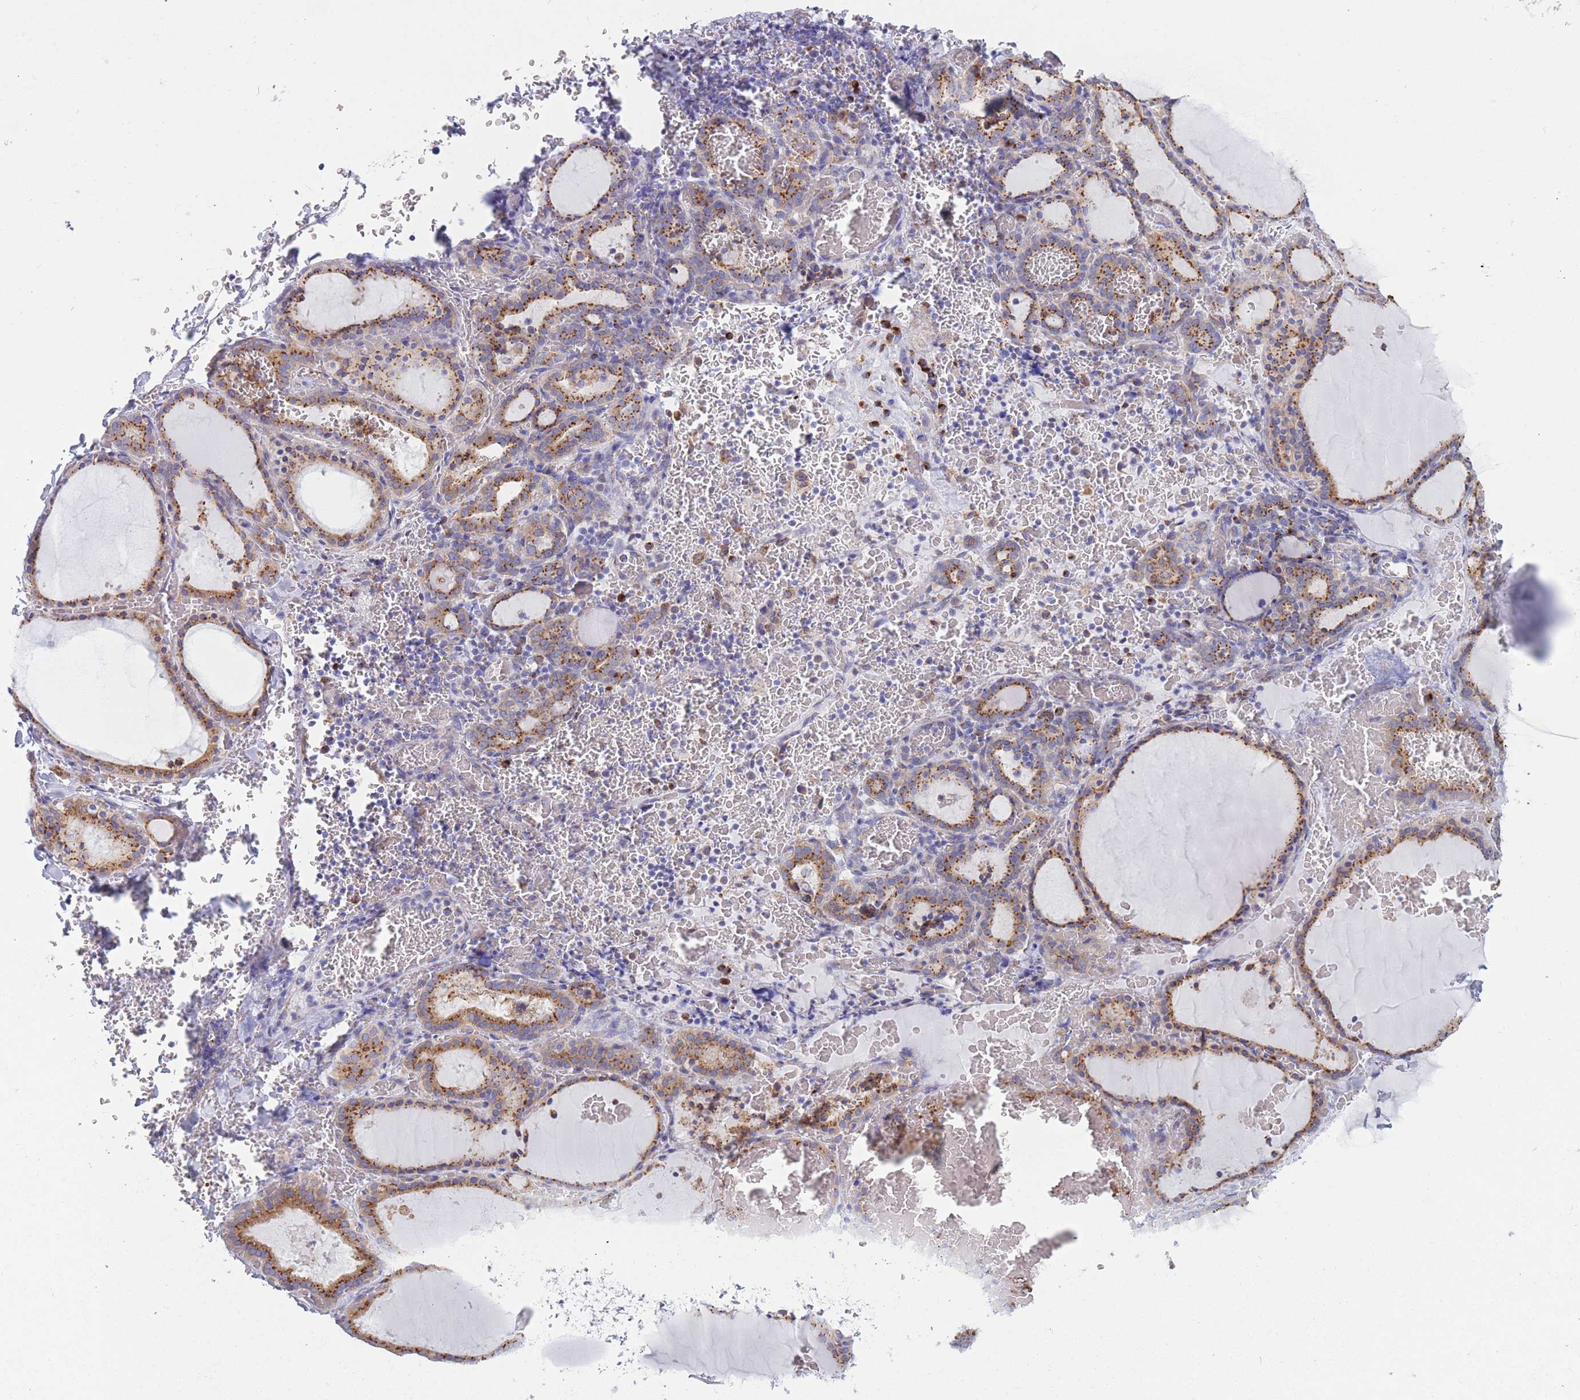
{"staining": {"intensity": "moderate", "quantity": ">75%", "location": "cytoplasmic/membranous"}, "tissue": "thyroid gland", "cell_type": "Glandular cells", "image_type": "normal", "snomed": [{"axis": "morphology", "description": "Normal tissue, NOS"}, {"axis": "topography", "description": "Thyroid gland"}], "caption": "Thyroid gland was stained to show a protein in brown. There is medium levels of moderate cytoplasmic/membranous positivity in approximately >75% of glandular cells. The protein is shown in brown color, while the nuclei are stained blue.", "gene": "MRPL30", "patient": {"sex": "female", "age": 39}}